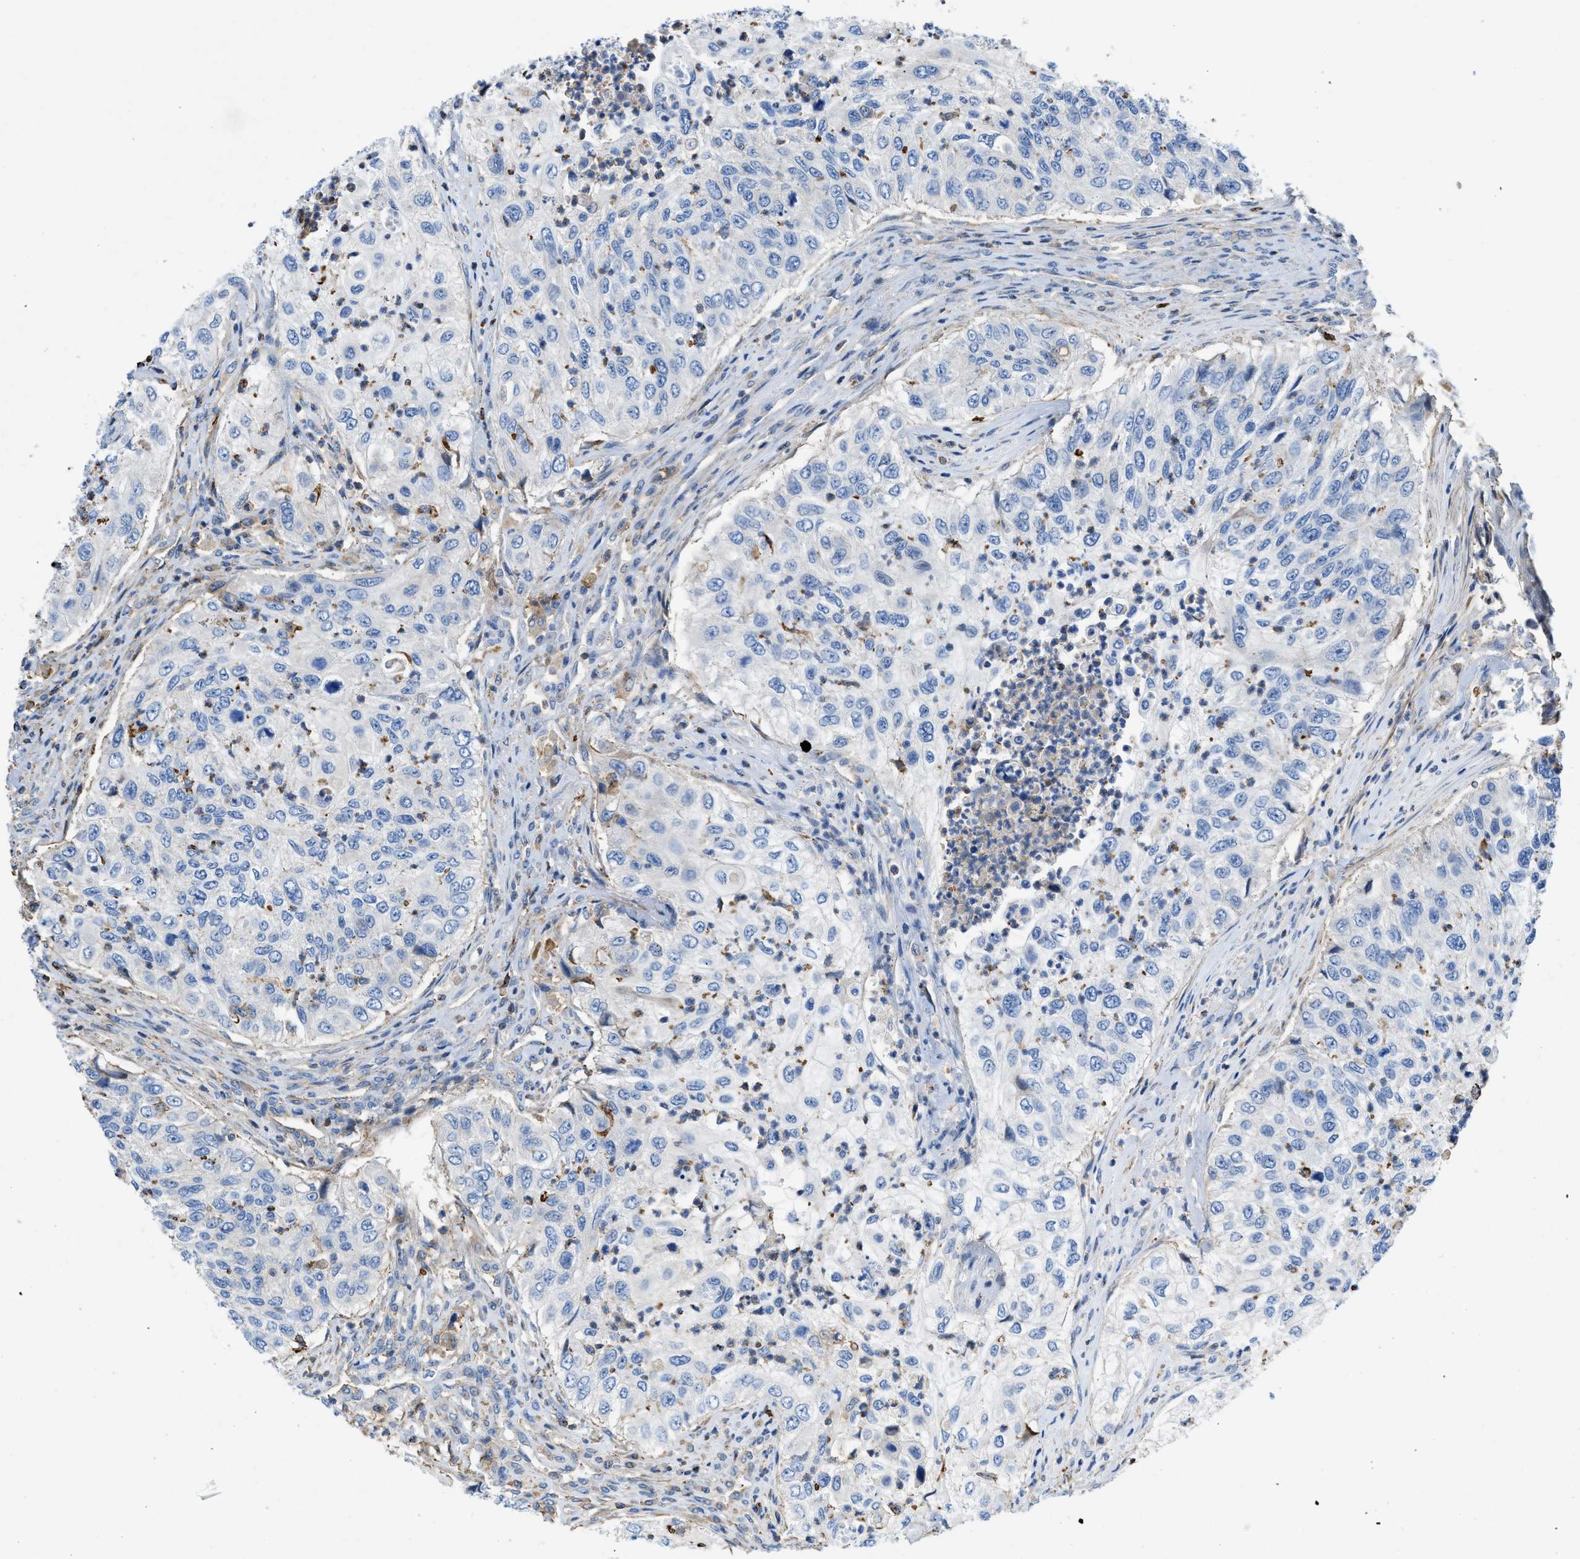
{"staining": {"intensity": "negative", "quantity": "none", "location": "none"}, "tissue": "urothelial cancer", "cell_type": "Tumor cells", "image_type": "cancer", "snomed": [{"axis": "morphology", "description": "Urothelial carcinoma, High grade"}, {"axis": "topography", "description": "Urinary bladder"}], "caption": "IHC of human urothelial carcinoma (high-grade) demonstrates no positivity in tumor cells. (Stains: DAB (3,3'-diaminobenzidine) immunohistochemistry (IHC) with hematoxylin counter stain, Microscopy: brightfield microscopy at high magnification).", "gene": "ATP6V0D1", "patient": {"sex": "female", "age": 60}}